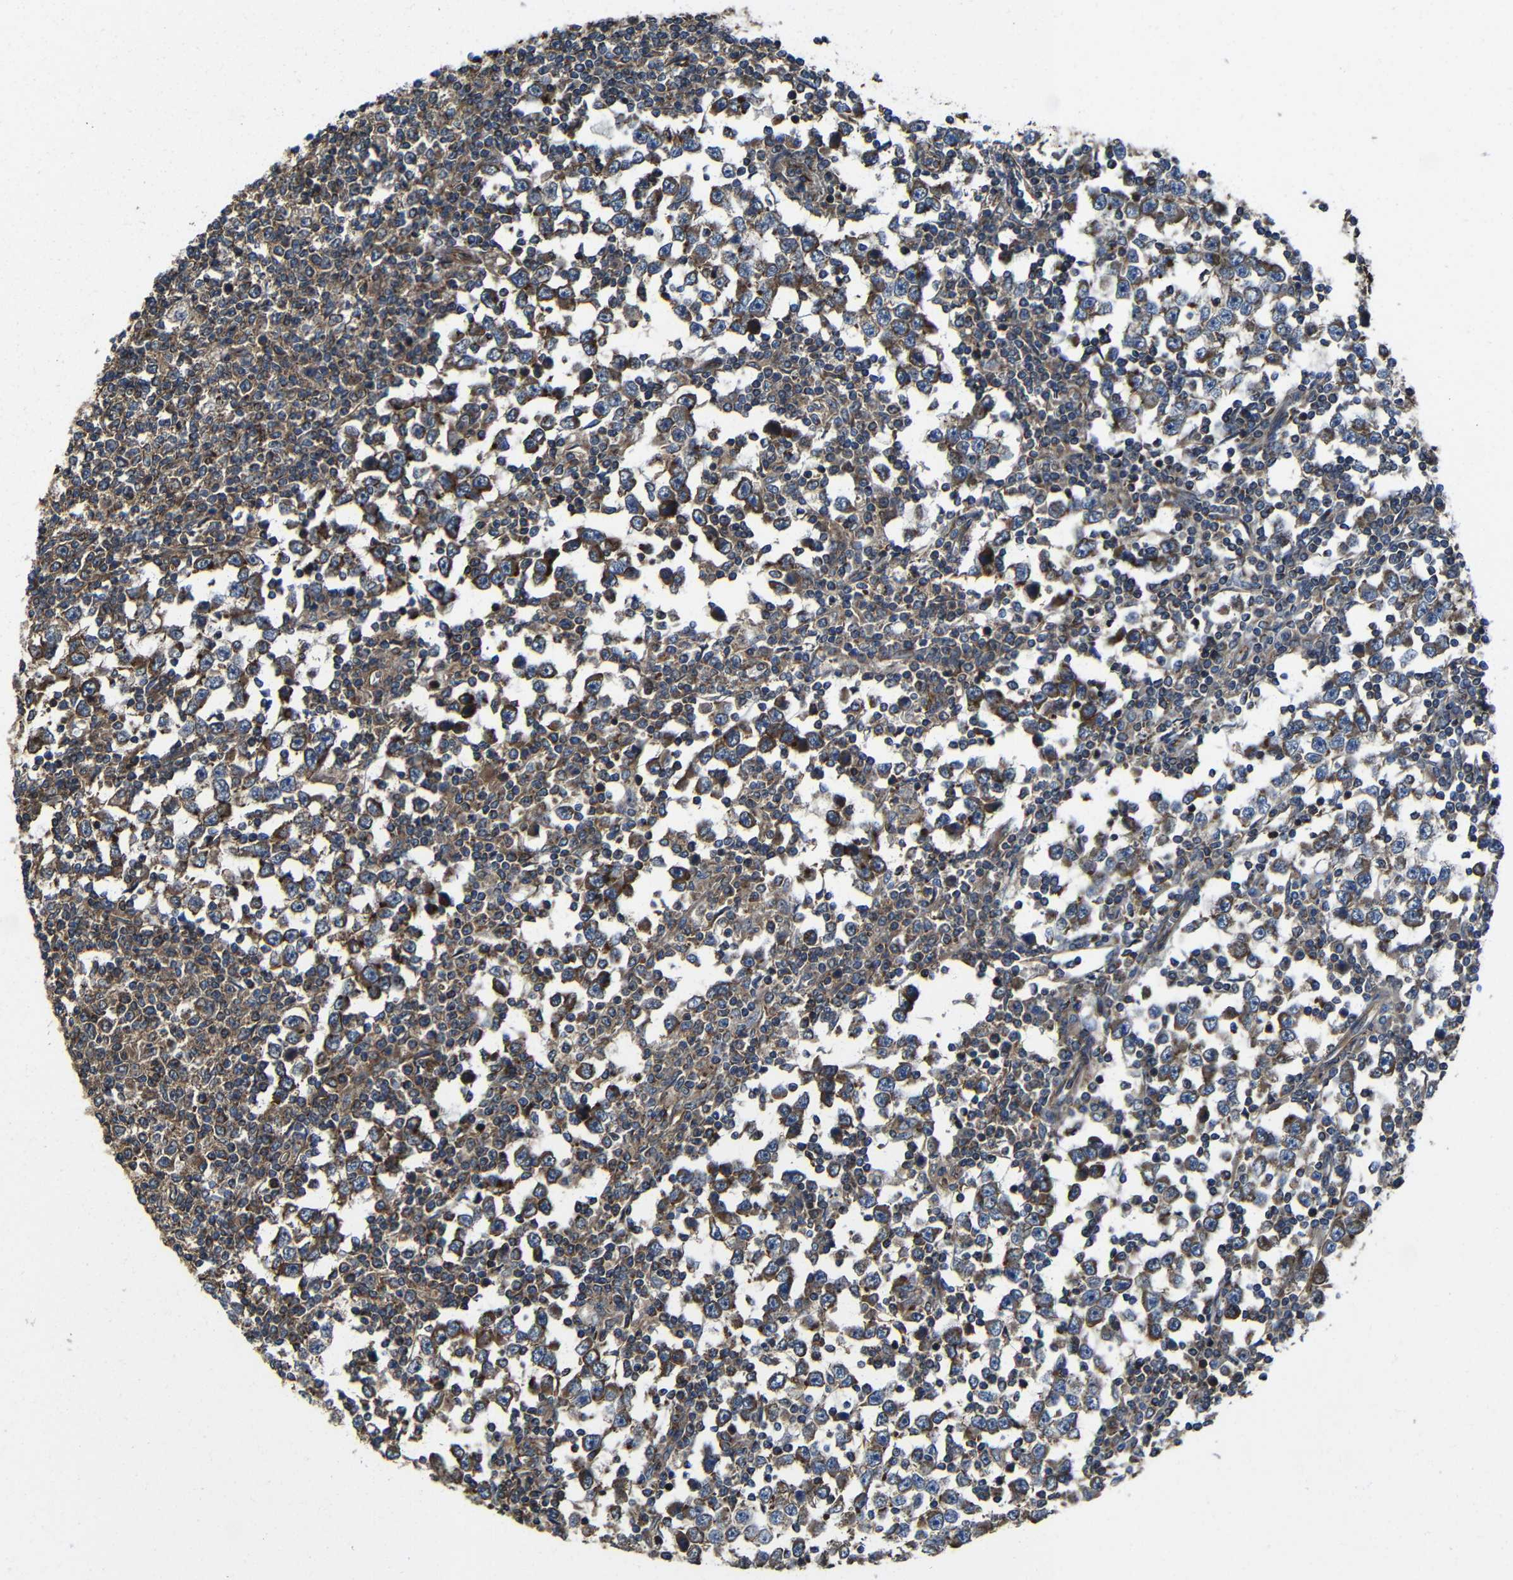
{"staining": {"intensity": "moderate", "quantity": ">75%", "location": "cytoplasmic/membranous"}, "tissue": "testis cancer", "cell_type": "Tumor cells", "image_type": "cancer", "snomed": [{"axis": "morphology", "description": "Seminoma, NOS"}, {"axis": "topography", "description": "Testis"}], "caption": "This micrograph shows immunohistochemistry staining of human seminoma (testis), with medium moderate cytoplasmic/membranous staining in about >75% of tumor cells.", "gene": "PTCH1", "patient": {"sex": "male", "age": 65}}